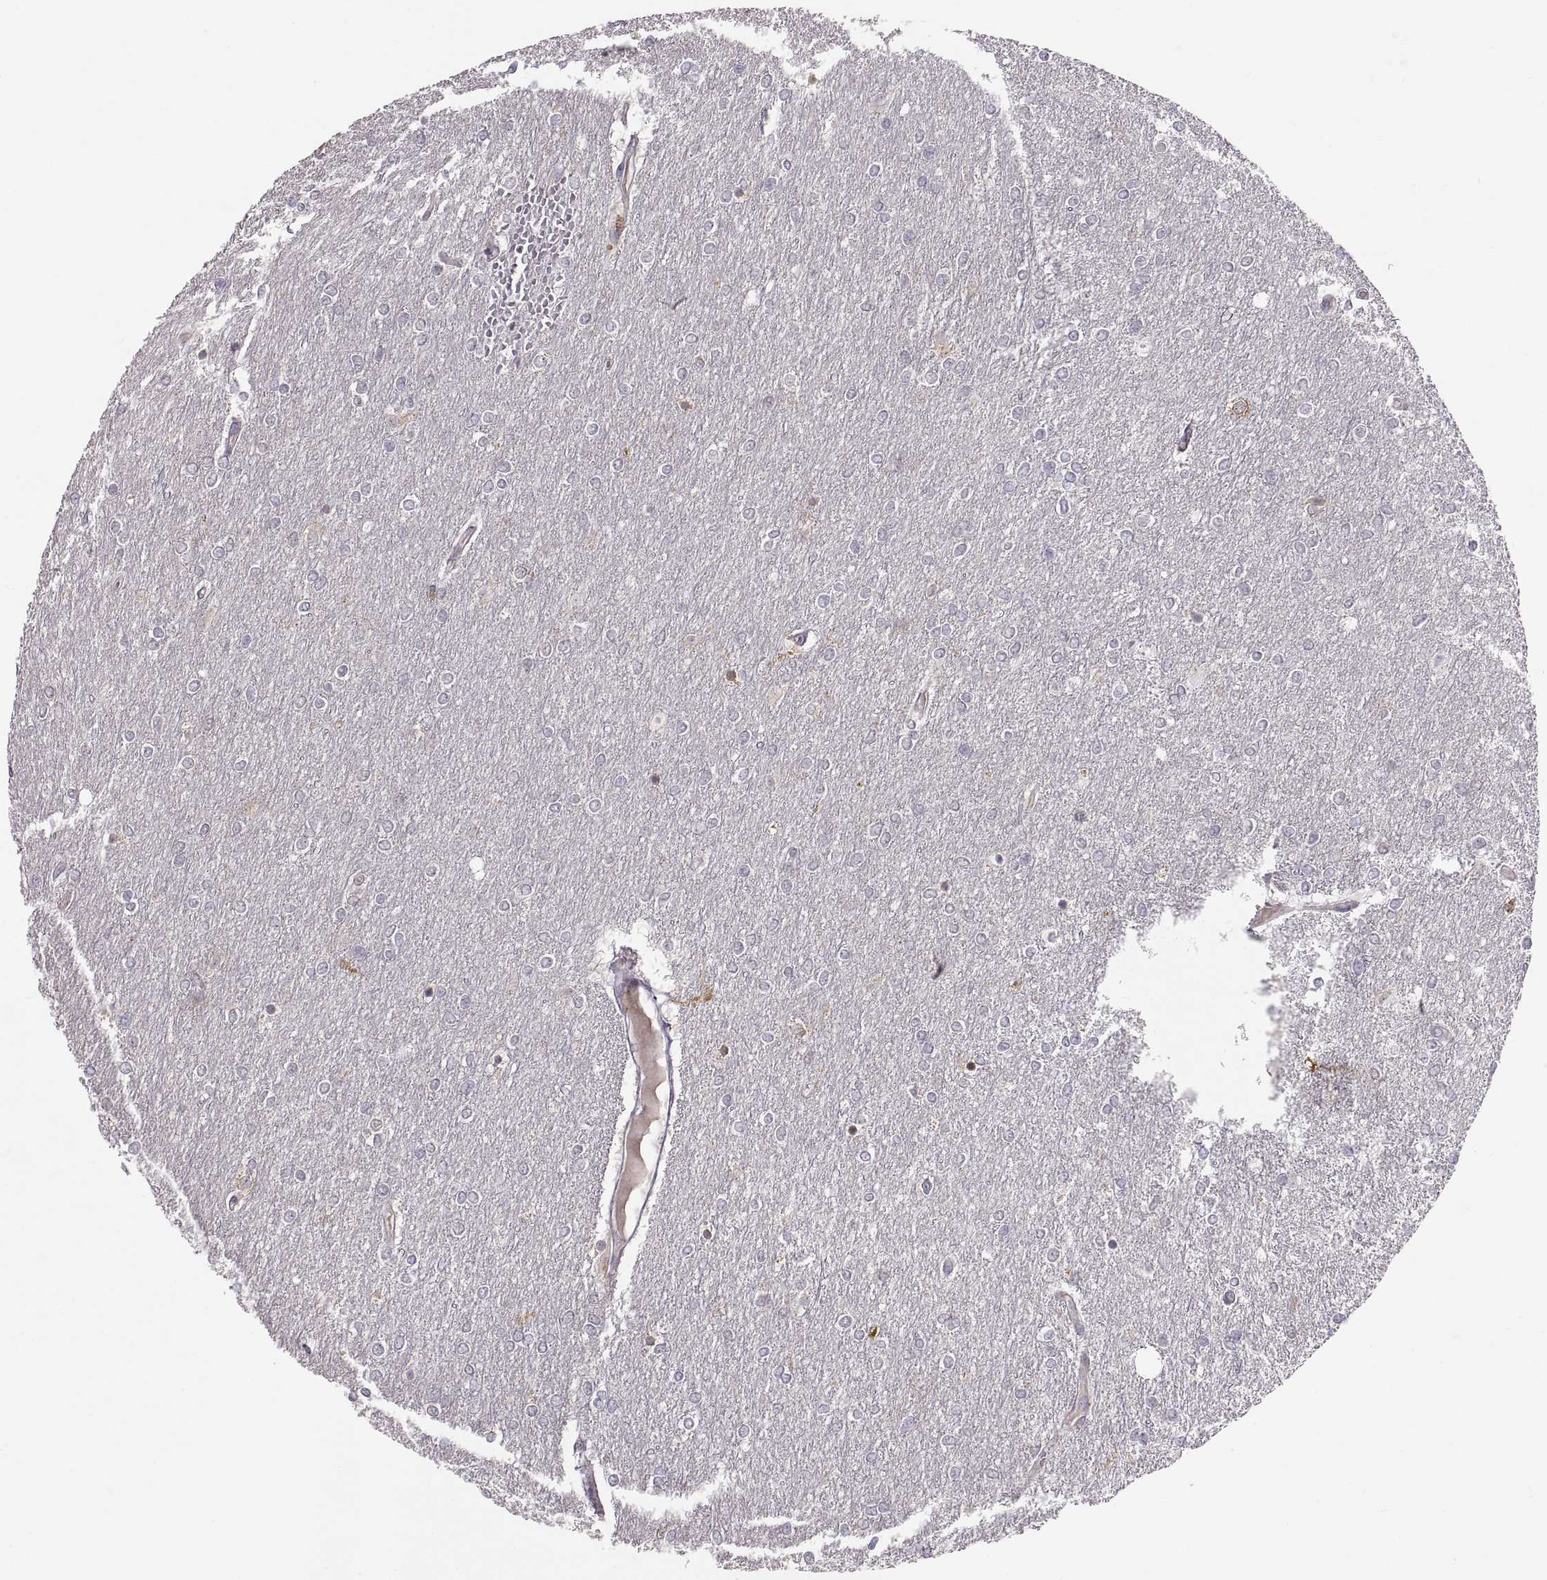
{"staining": {"intensity": "moderate", "quantity": "<25%", "location": "cytoplasmic/membranous"}, "tissue": "glioma", "cell_type": "Tumor cells", "image_type": "cancer", "snomed": [{"axis": "morphology", "description": "Glioma, malignant, High grade"}, {"axis": "topography", "description": "Brain"}], "caption": "Tumor cells demonstrate low levels of moderate cytoplasmic/membranous positivity in approximately <25% of cells in human glioma.", "gene": "HMGCR", "patient": {"sex": "female", "age": 61}}